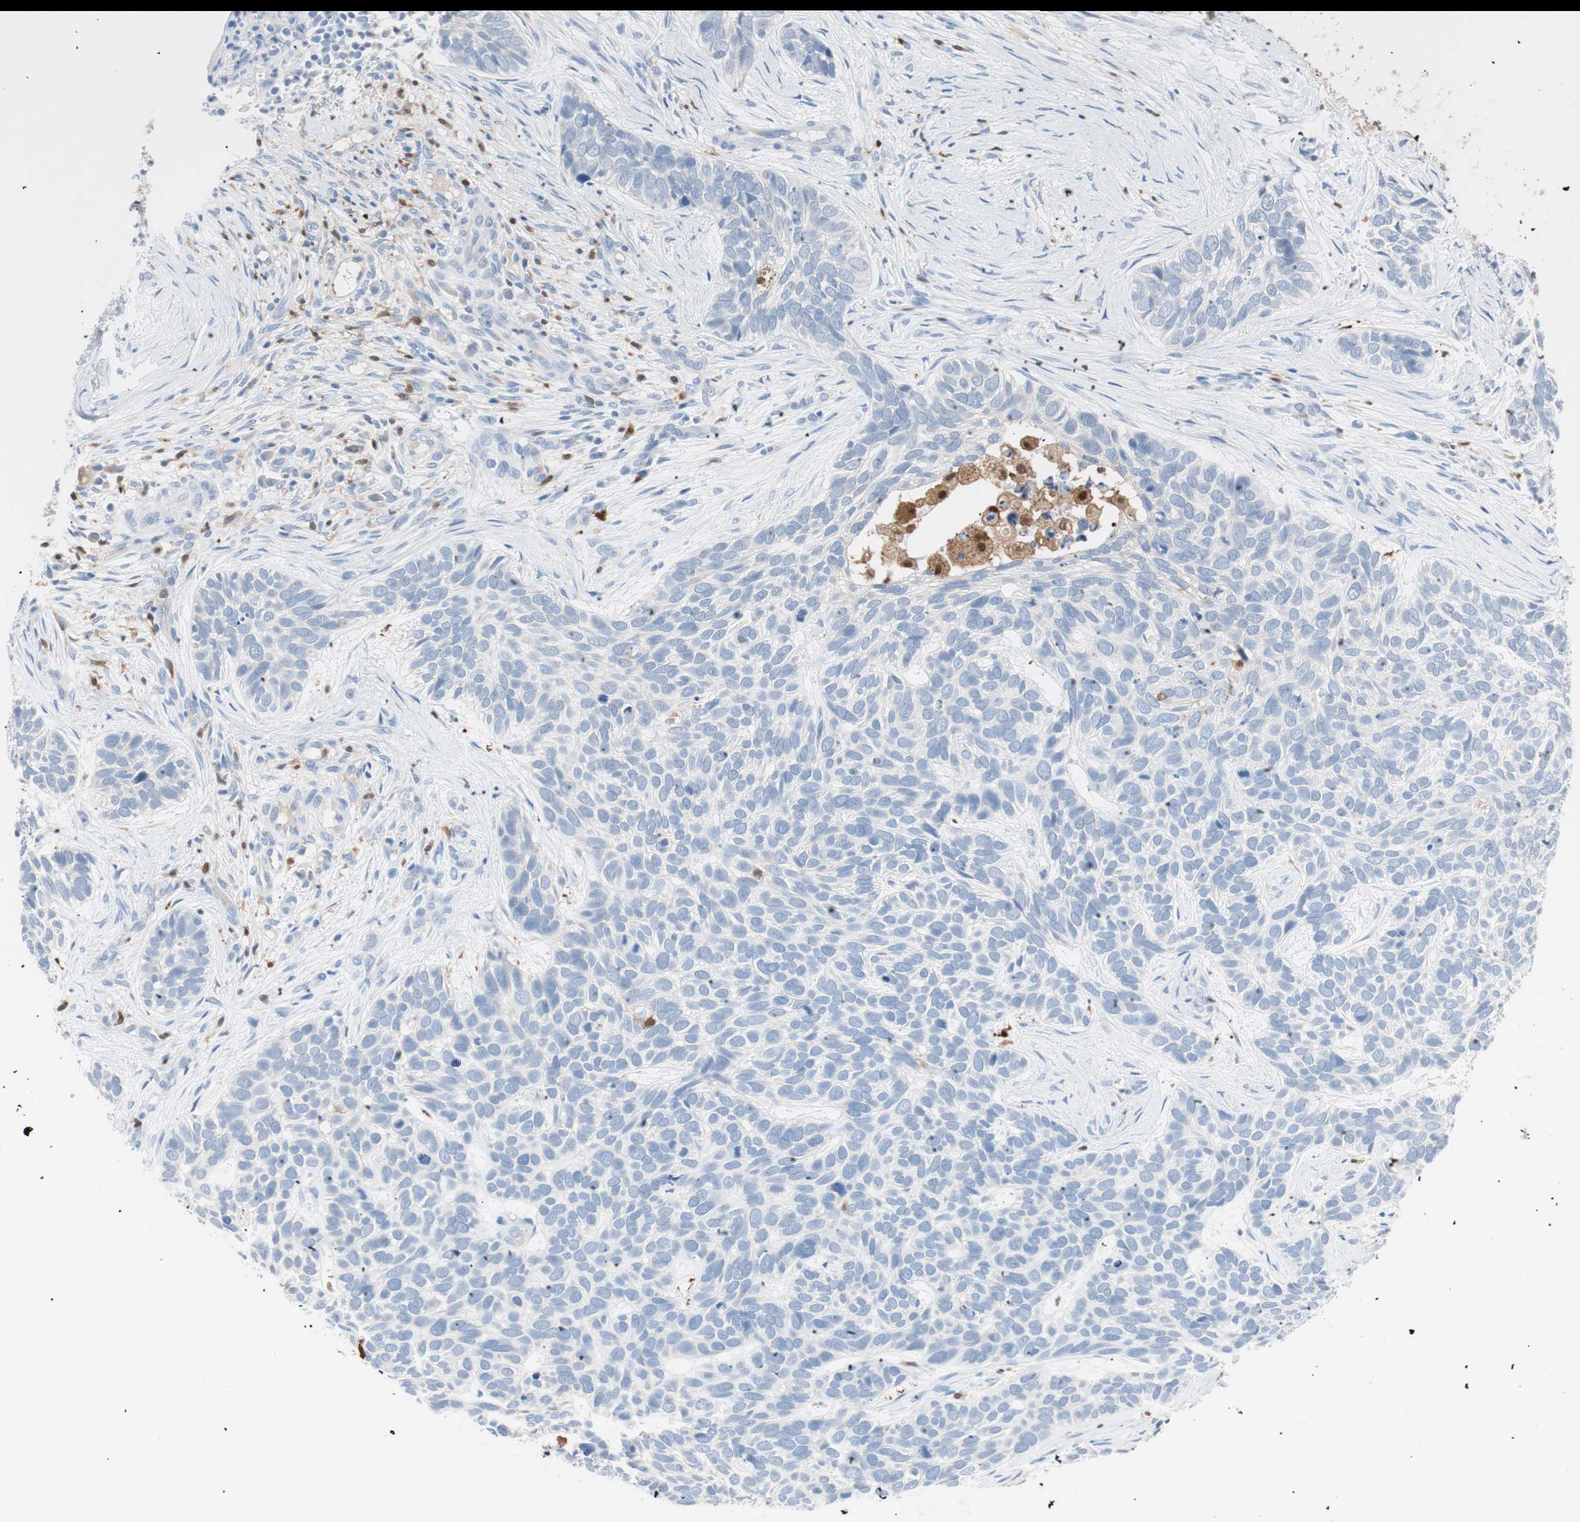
{"staining": {"intensity": "negative", "quantity": "none", "location": "none"}, "tissue": "skin cancer", "cell_type": "Tumor cells", "image_type": "cancer", "snomed": [{"axis": "morphology", "description": "Basal cell carcinoma"}, {"axis": "topography", "description": "Skin"}], "caption": "Tumor cells show no significant staining in skin cancer (basal cell carcinoma).", "gene": "IL18", "patient": {"sex": "male", "age": 87}}